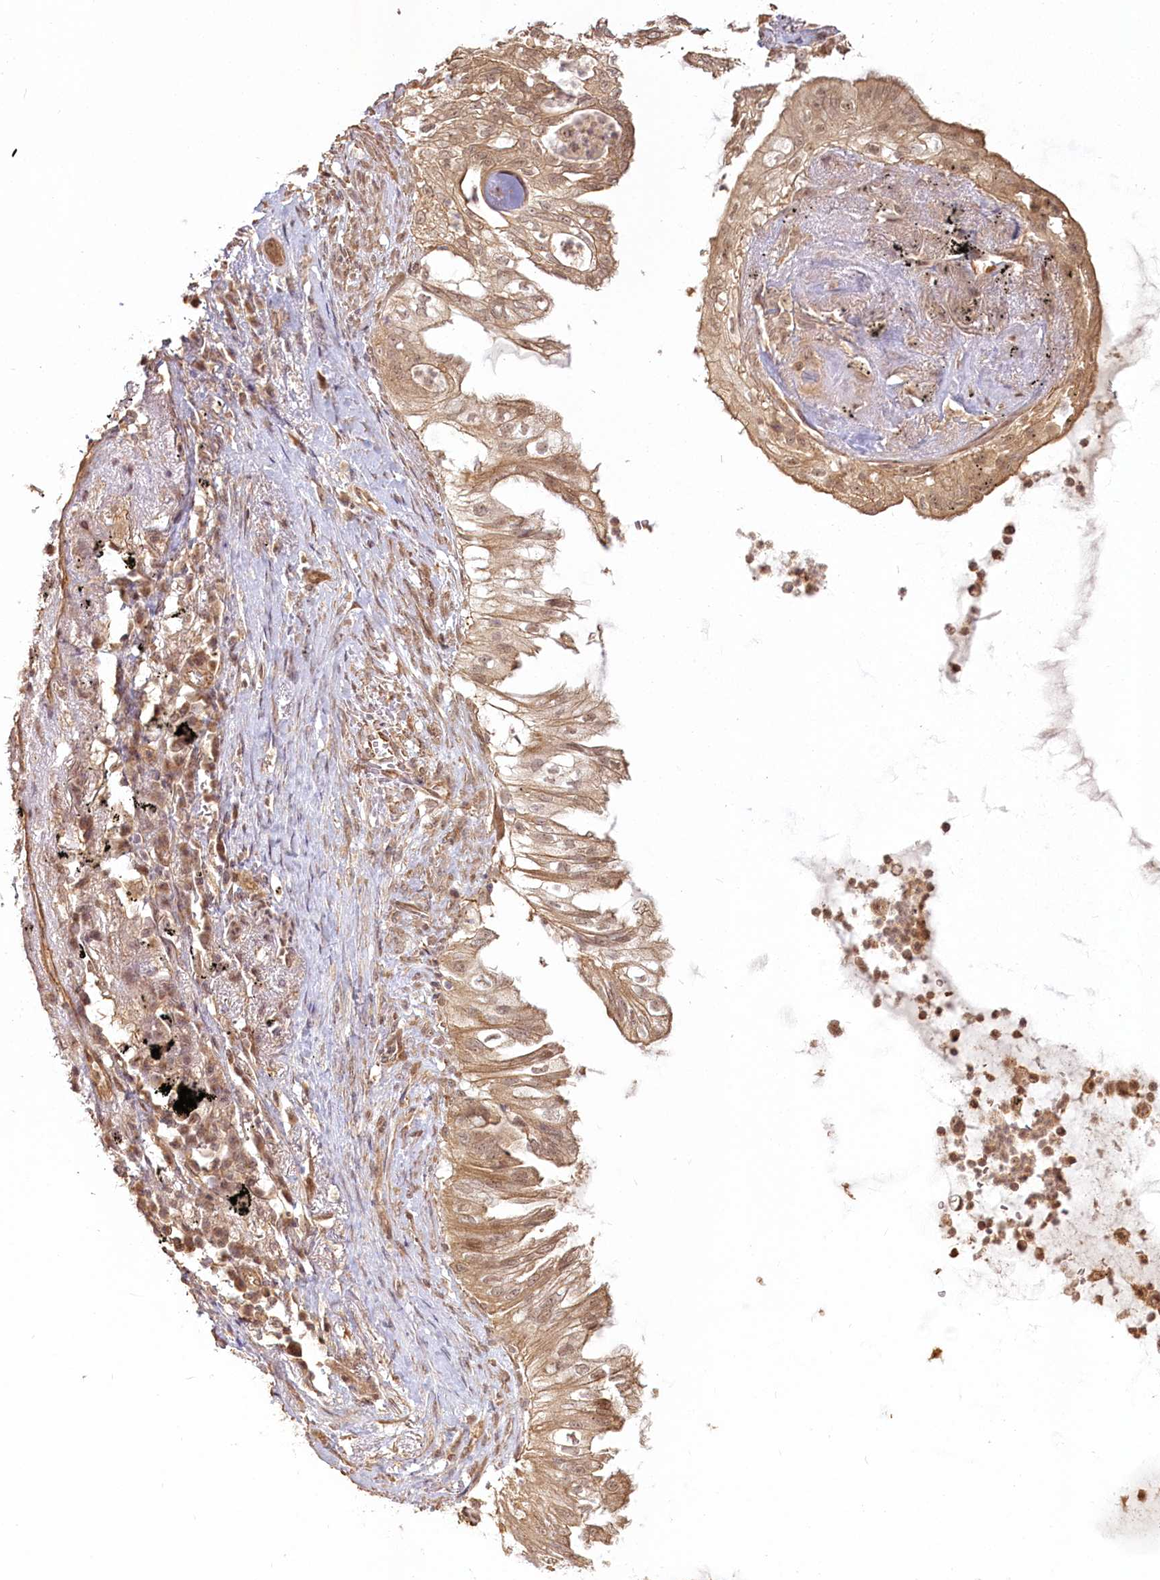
{"staining": {"intensity": "moderate", "quantity": ">75%", "location": "cytoplasmic/membranous"}, "tissue": "lung cancer", "cell_type": "Tumor cells", "image_type": "cancer", "snomed": [{"axis": "morphology", "description": "Adenocarcinoma, NOS"}, {"axis": "topography", "description": "Lung"}], "caption": "Tumor cells reveal medium levels of moderate cytoplasmic/membranous staining in about >75% of cells in lung cancer (adenocarcinoma). The staining was performed using DAB (3,3'-diaminobenzidine), with brown indicating positive protein expression. Nuclei are stained blue with hematoxylin.", "gene": "R3HDM2", "patient": {"sex": "female", "age": 70}}